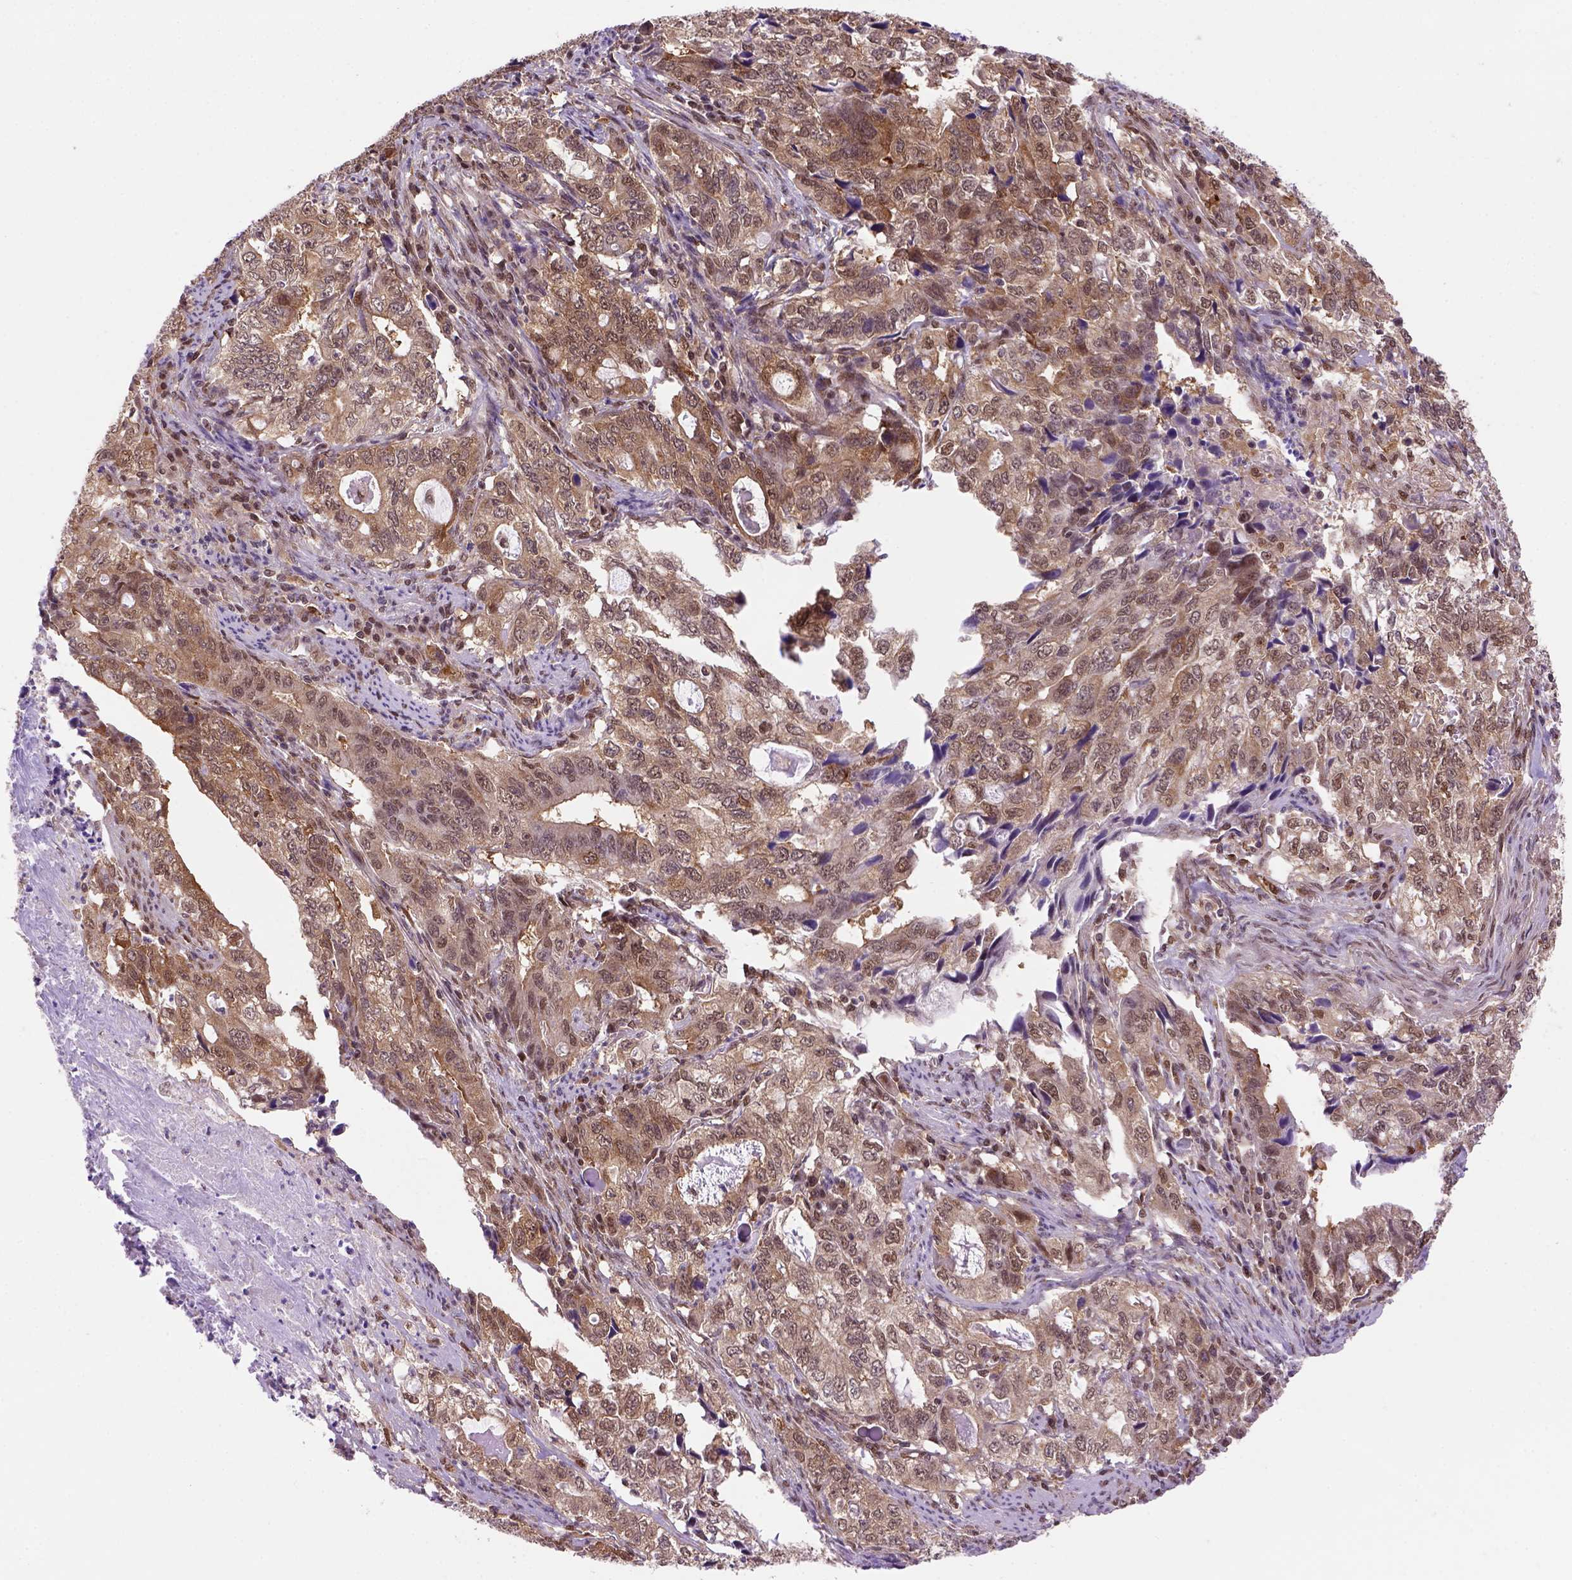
{"staining": {"intensity": "moderate", "quantity": ">75%", "location": "cytoplasmic/membranous,nuclear"}, "tissue": "stomach cancer", "cell_type": "Tumor cells", "image_type": "cancer", "snomed": [{"axis": "morphology", "description": "Adenocarcinoma, NOS"}, {"axis": "topography", "description": "Stomach, lower"}], "caption": "Immunohistochemistry (IHC) (DAB (3,3'-diaminobenzidine)) staining of human stomach cancer (adenocarcinoma) shows moderate cytoplasmic/membranous and nuclear protein expression in approximately >75% of tumor cells.", "gene": "PSMC2", "patient": {"sex": "female", "age": 72}}